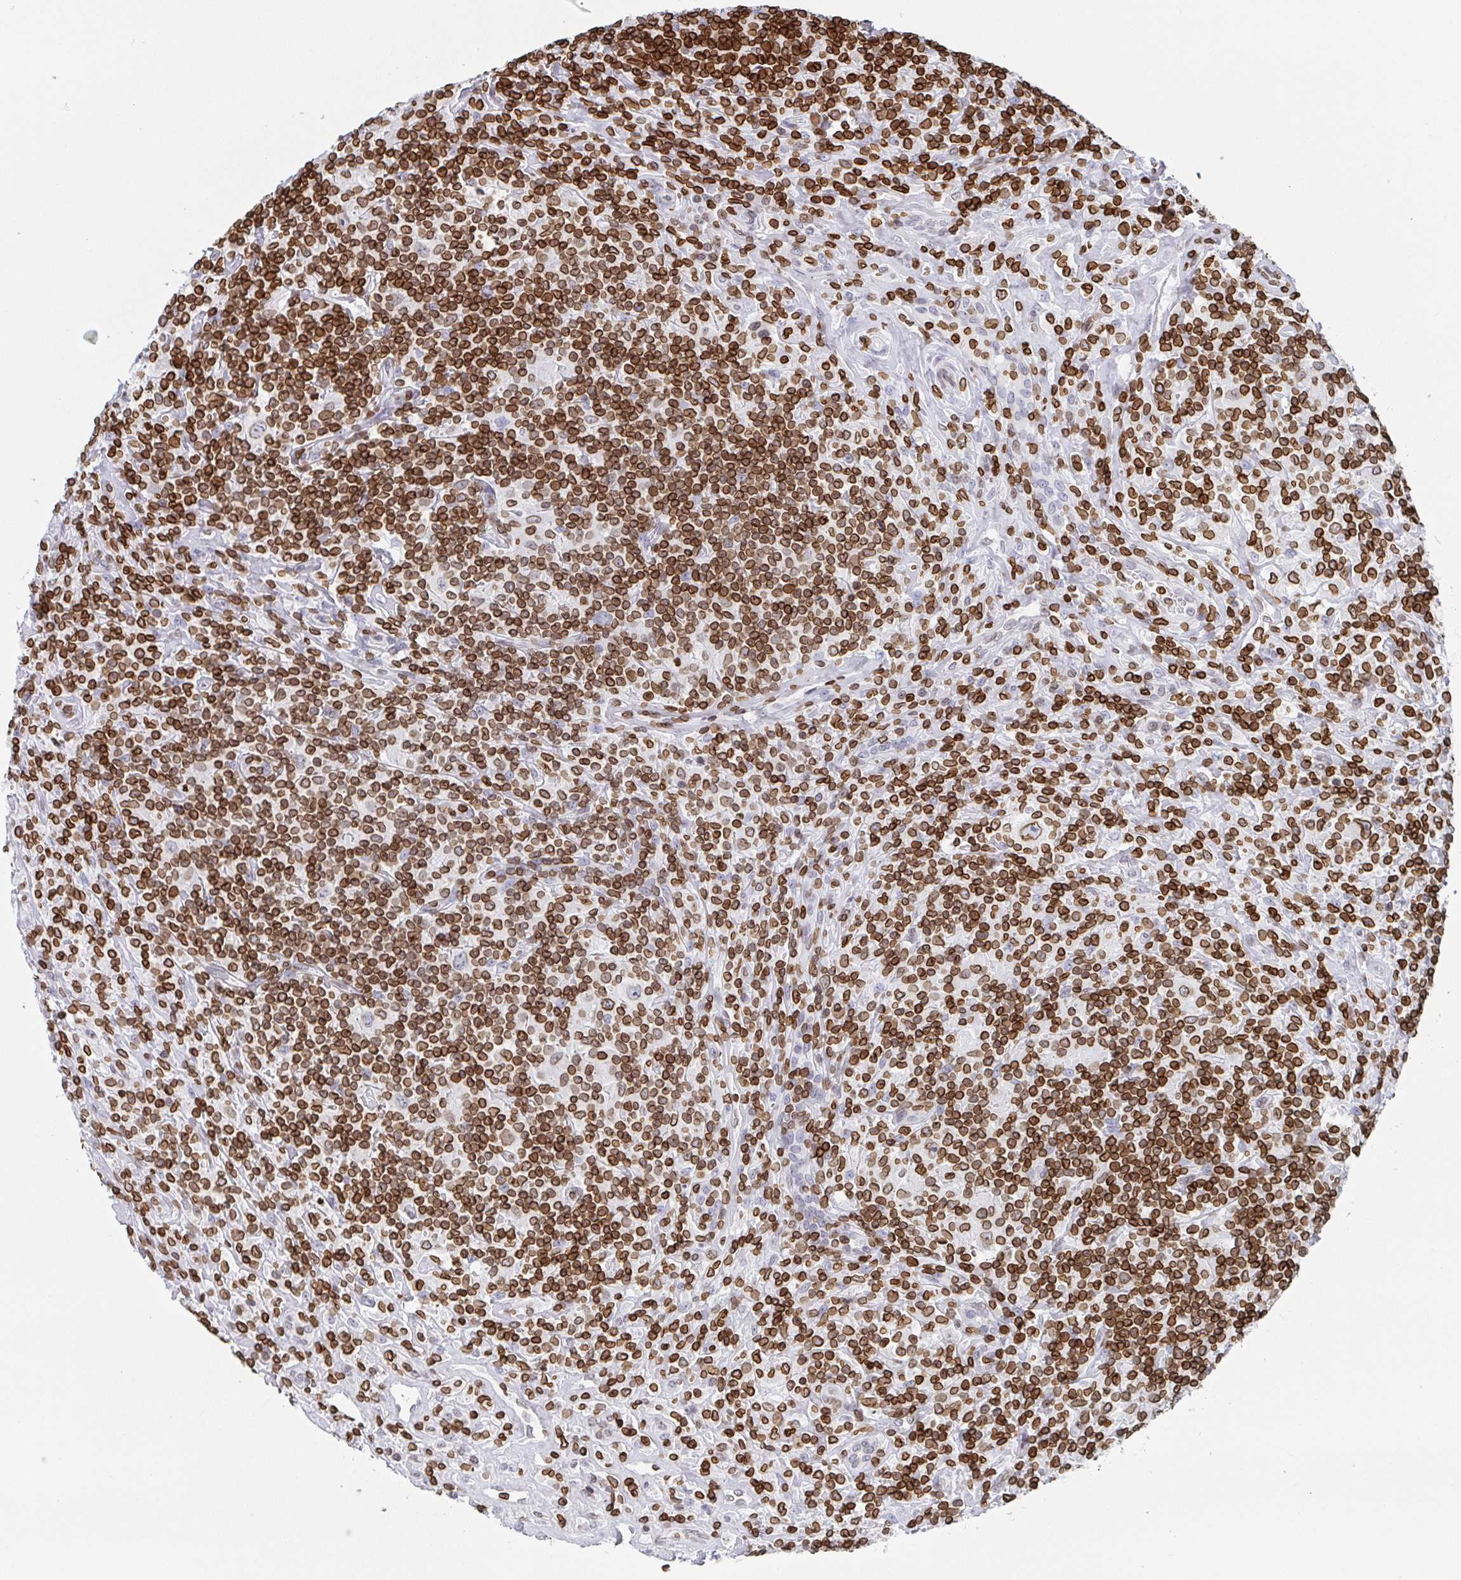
{"staining": {"intensity": "negative", "quantity": "none", "location": "none"}, "tissue": "lymphoma", "cell_type": "Tumor cells", "image_type": "cancer", "snomed": [{"axis": "morphology", "description": "Hodgkin's disease, NOS"}, {"axis": "morphology", "description": "Hodgkin's lymphoma, nodular sclerosis"}, {"axis": "topography", "description": "Lymph node"}], "caption": "This is an immunohistochemistry (IHC) micrograph of human Hodgkin's disease. There is no expression in tumor cells.", "gene": "BTBD7", "patient": {"sex": "female", "age": 10}}